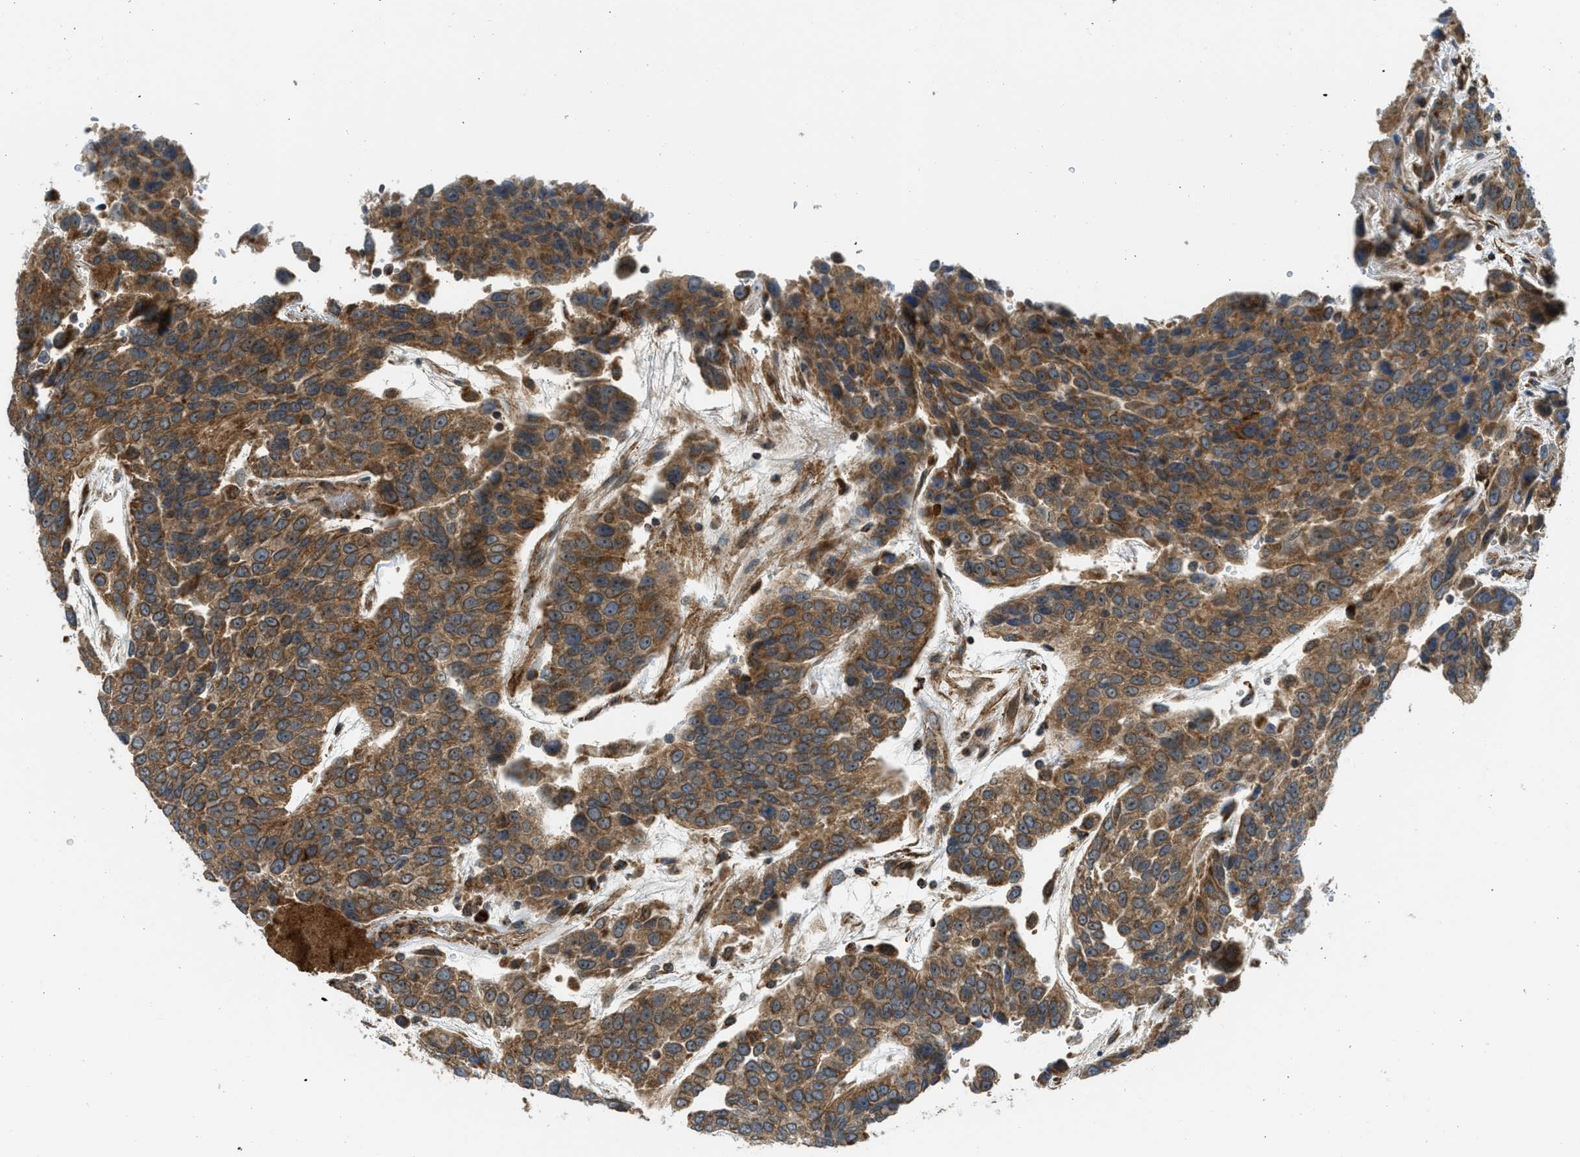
{"staining": {"intensity": "moderate", "quantity": ">75%", "location": "cytoplasmic/membranous"}, "tissue": "urothelial cancer", "cell_type": "Tumor cells", "image_type": "cancer", "snomed": [{"axis": "morphology", "description": "Urothelial carcinoma, High grade"}, {"axis": "topography", "description": "Urinary bladder"}], "caption": "Urothelial carcinoma (high-grade) stained with a brown dye shows moderate cytoplasmic/membranous positive positivity in about >75% of tumor cells.", "gene": "SESN2", "patient": {"sex": "female", "age": 80}}